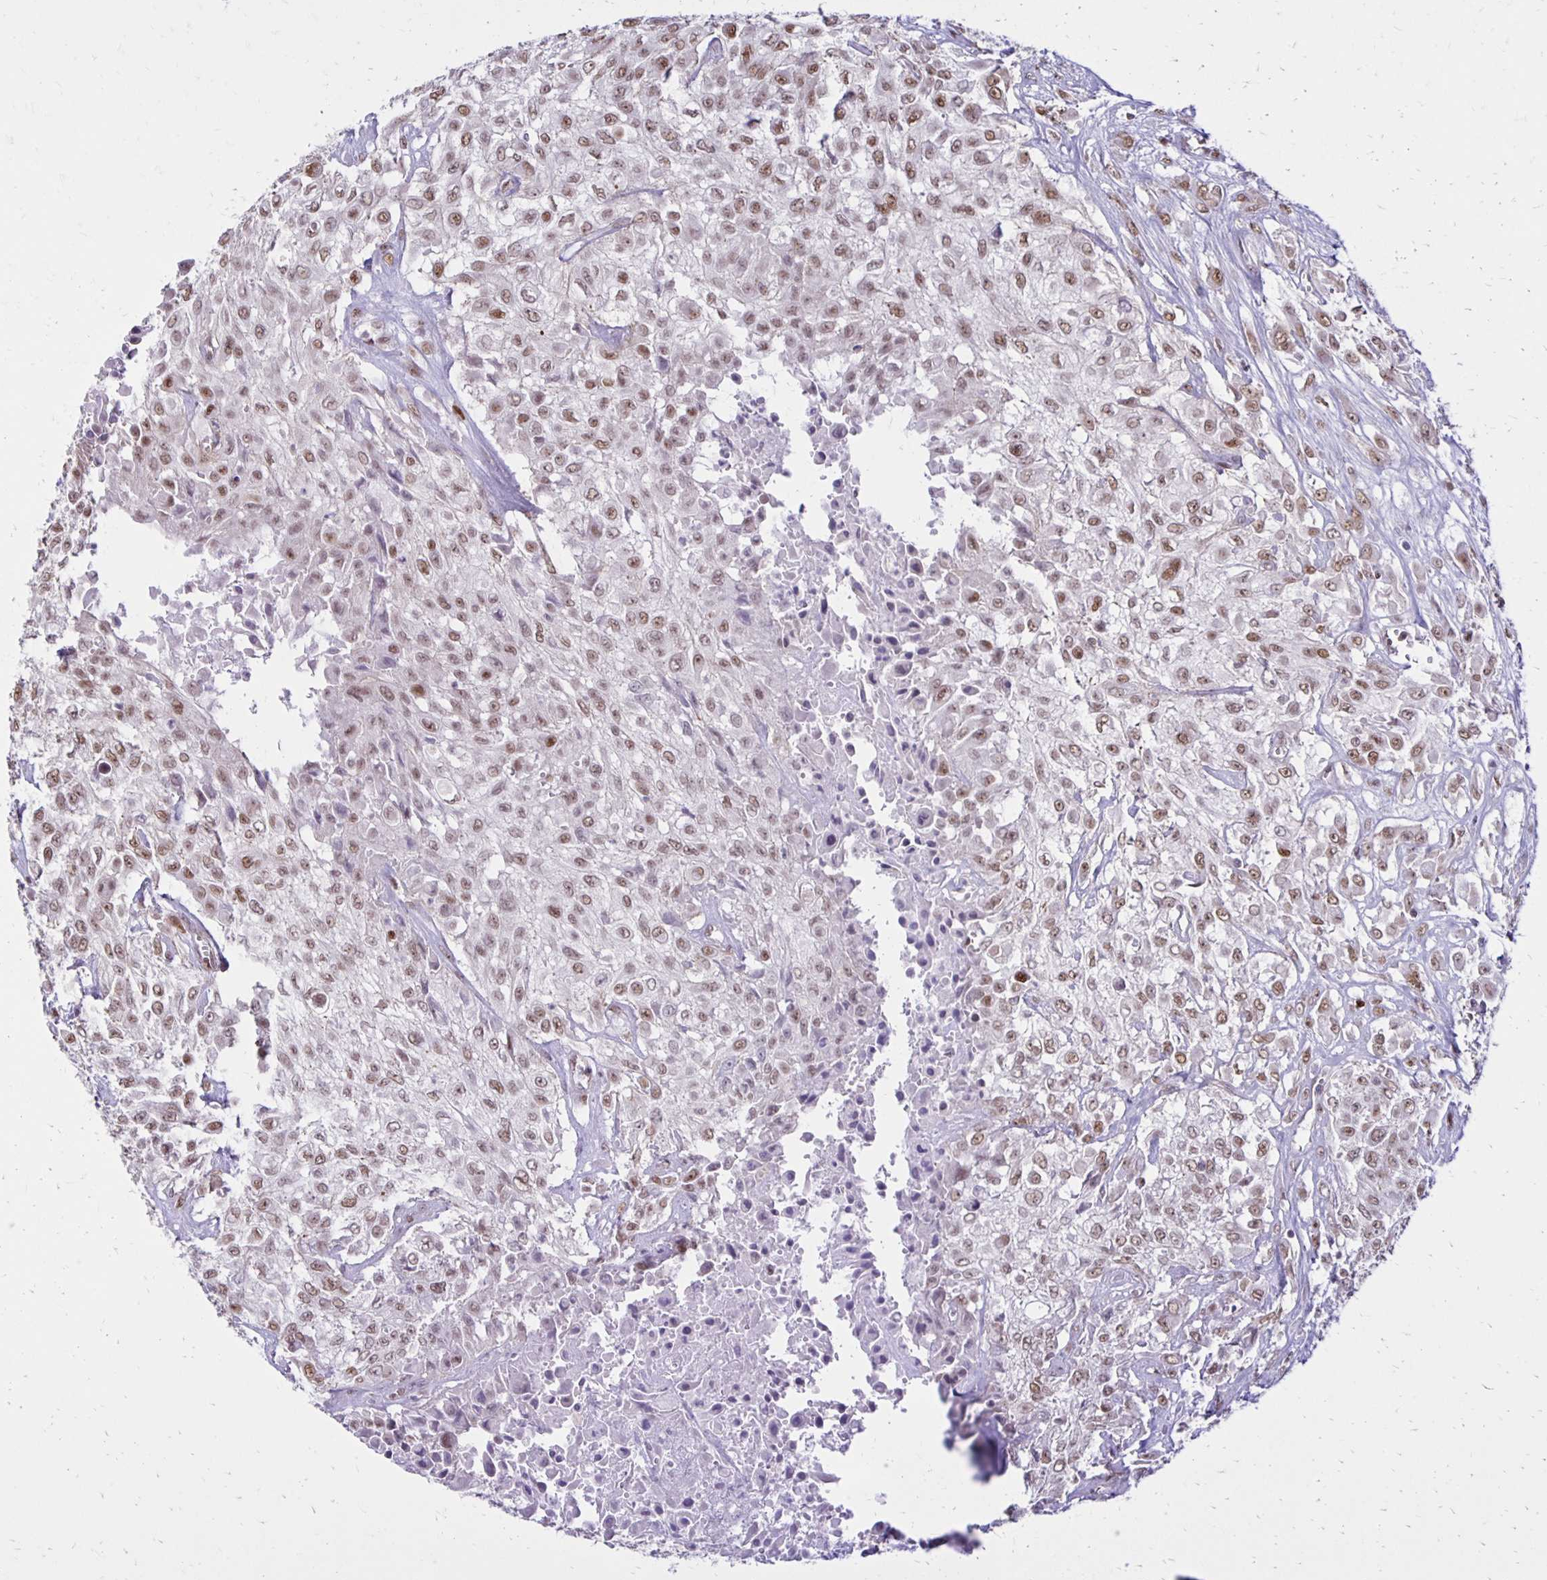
{"staining": {"intensity": "weak", "quantity": ">75%", "location": "nuclear"}, "tissue": "urothelial cancer", "cell_type": "Tumor cells", "image_type": "cancer", "snomed": [{"axis": "morphology", "description": "Urothelial carcinoma, High grade"}, {"axis": "topography", "description": "Urinary bladder"}], "caption": "Urothelial carcinoma (high-grade) stained with a protein marker displays weak staining in tumor cells.", "gene": "DDB2", "patient": {"sex": "male", "age": 57}}